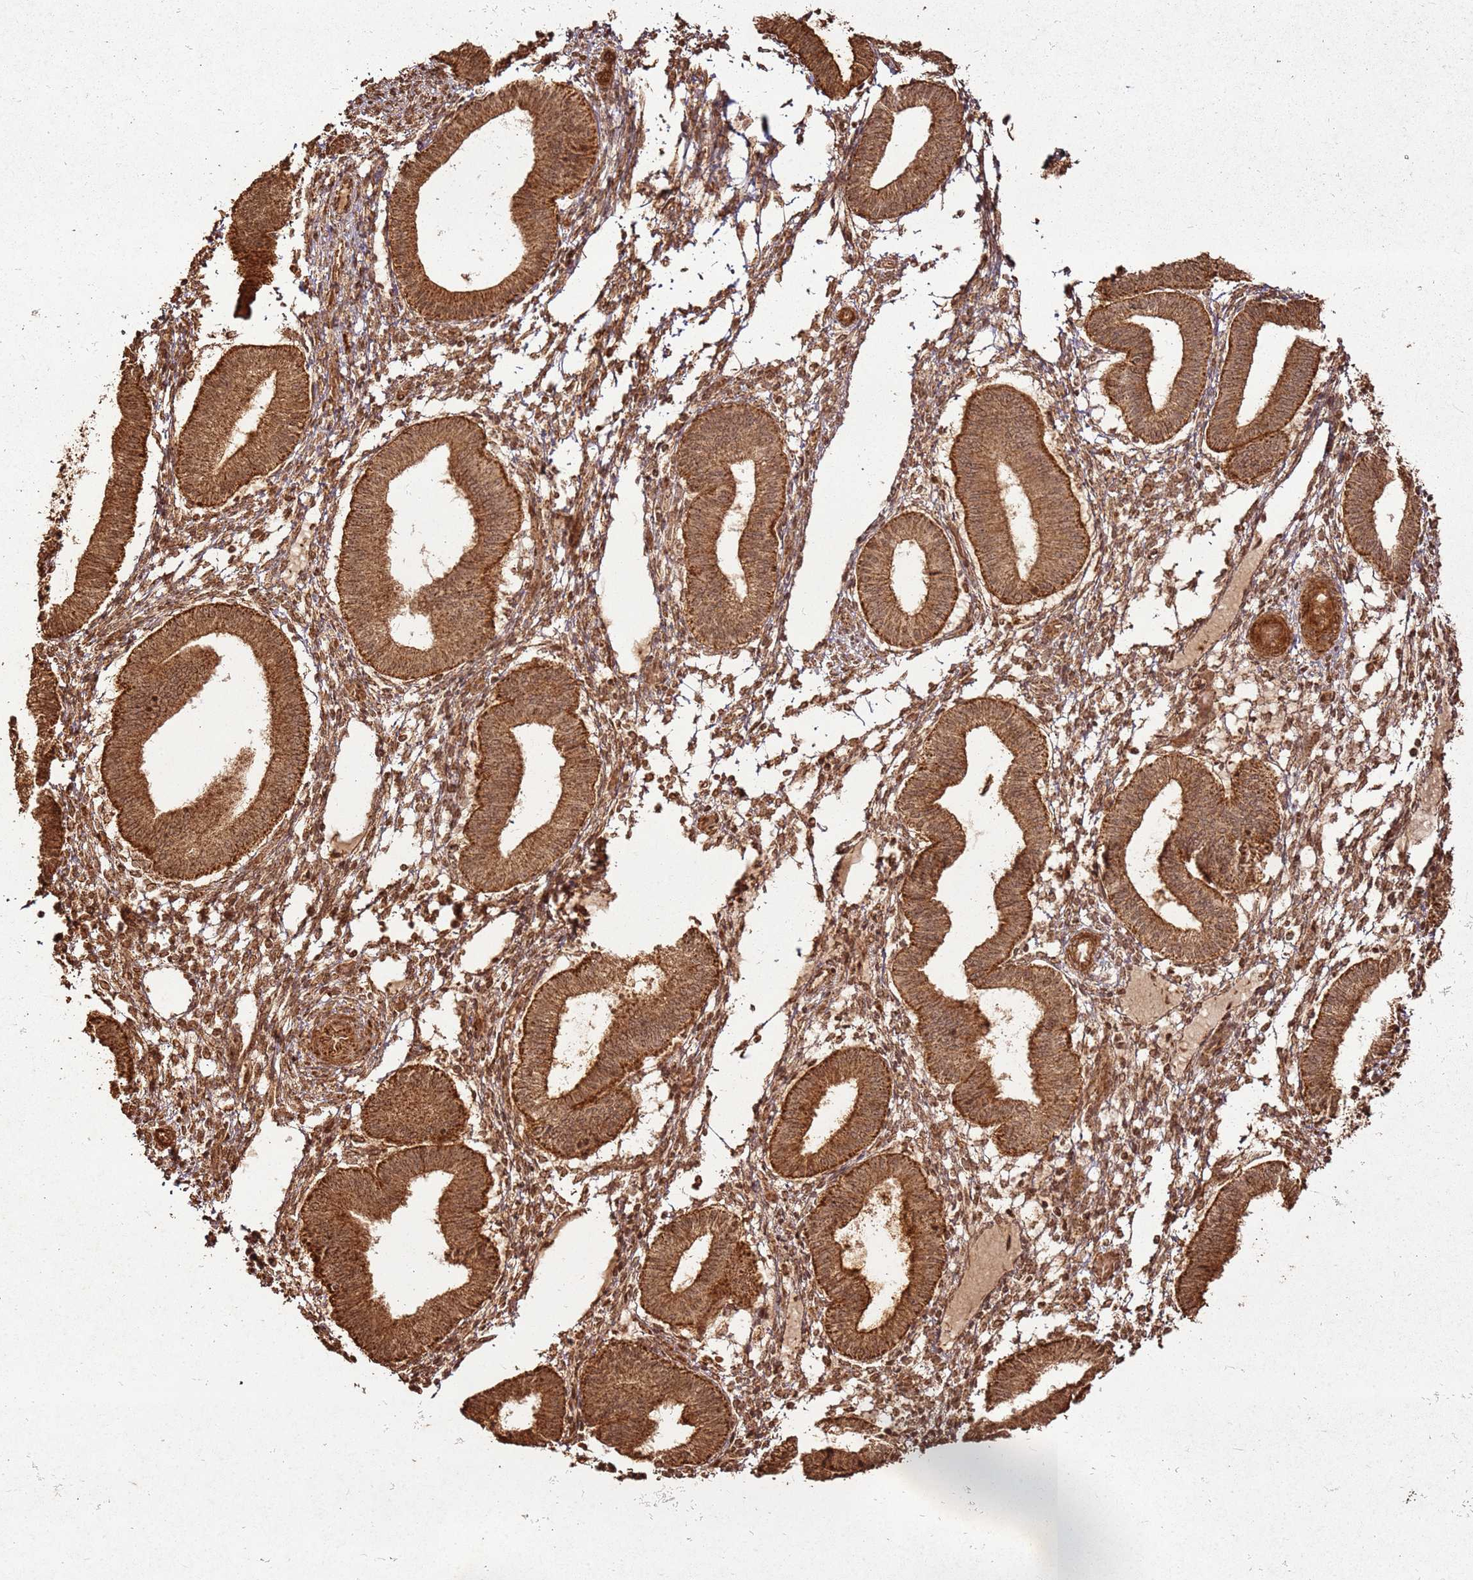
{"staining": {"intensity": "moderate", "quantity": ">75%", "location": "cytoplasmic/membranous"}, "tissue": "endometrium", "cell_type": "Cells in endometrial stroma", "image_type": "normal", "snomed": [{"axis": "morphology", "description": "Normal tissue, NOS"}, {"axis": "topography", "description": "Endometrium"}], "caption": "High-power microscopy captured an immunohistochemistry (IHC) histopathology image of unremarkable endometrium, revealing moderate cytoplasmic/membranous expression in about >75% of cells in endometrial stroma.", "gene": "MRPS6", "patient": {"sex": "female", "age": 39}}